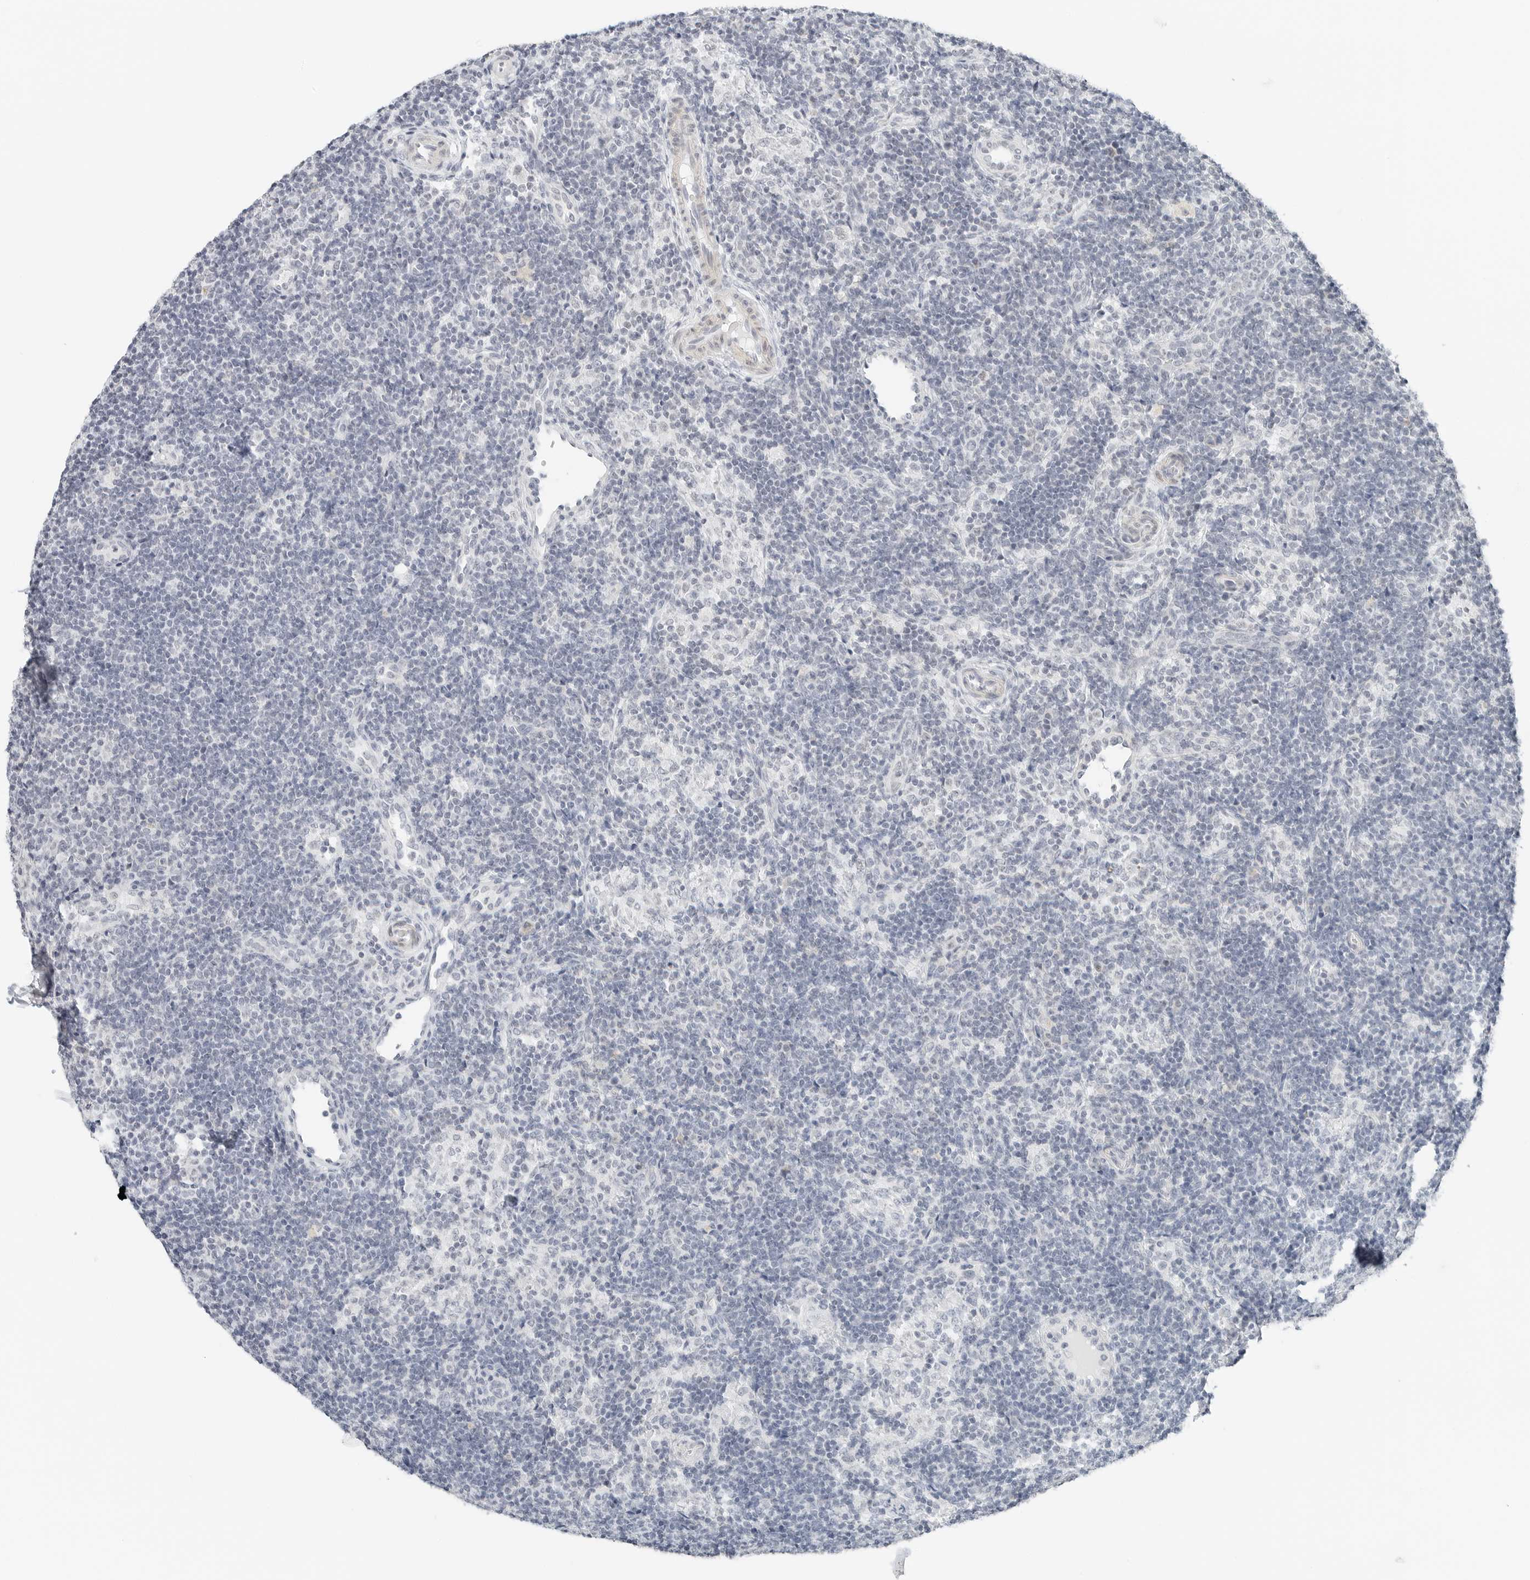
{"staining": {"intensity": "negative", "quantity": "none", "location": "none"}, "tissue": "lymph node", "cell_type": "Germinal center cells", "image_type": "normal", "snomed": [{"axis": "morphology", "description": "Normal tissue, NOS"}, {"axis": "topography", "description": "Lymph node"}], "caption": "IHC histopathology image of benign lymph node stained for a protein (brown), which exhibits no expression in germinal center cells. (Stains: DAB immunohistochemistry (IHC) with hematoxylin counter stain, Microscopy: brightfield microscopy at high magnification).", "gene": "CCSAP", "patient": {"sex": "female", "age": 22}}